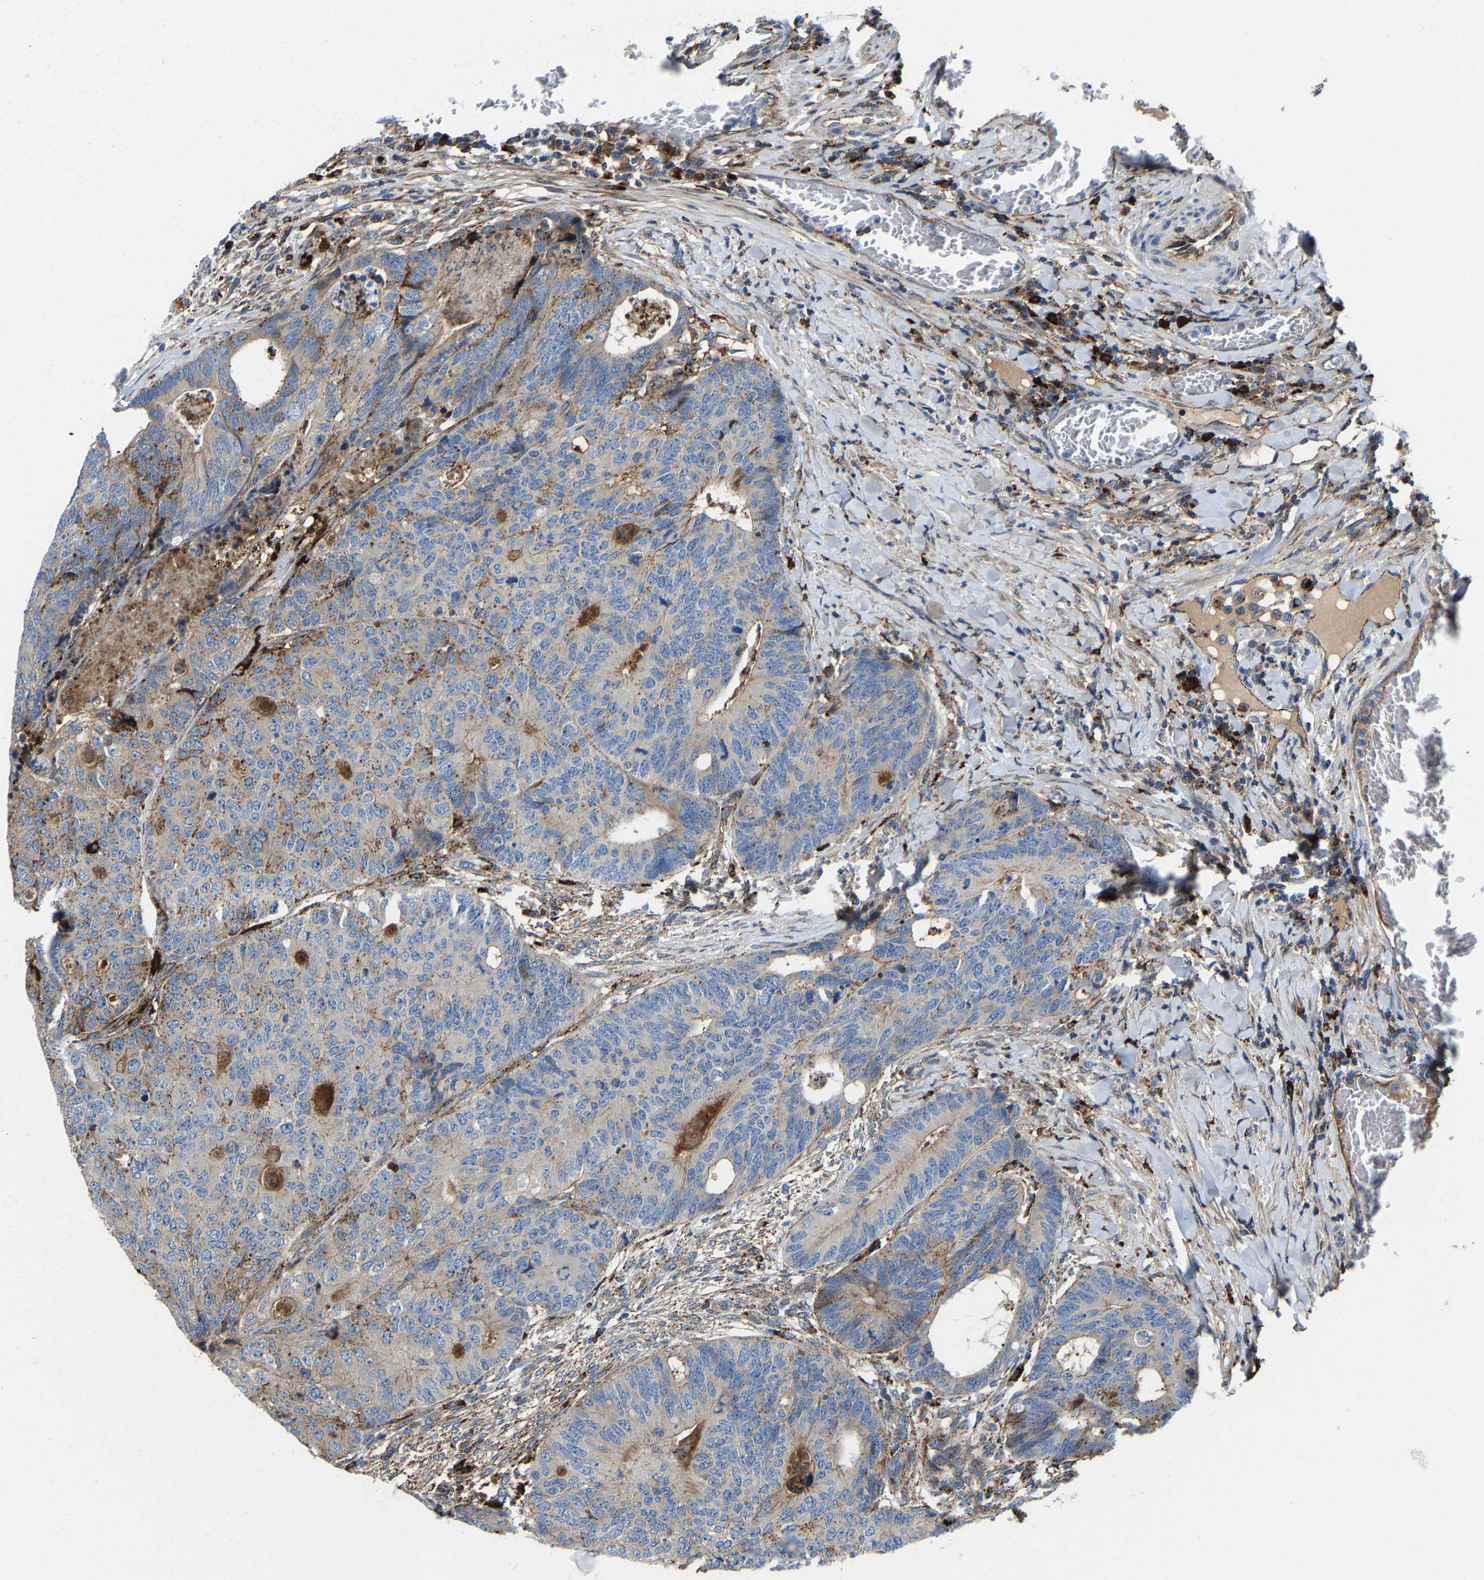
{"staining": {"intensity": "negative", "quantity": "none", "location": "none"}, "tissue": "colorectal cancer", "cell_type": "Tumor cells", "image_type": "cancer", "snomed": [{"axis": "morphology", "description": "Adenocarcinoma, NOS"}, {"axis": "topography", "description": "Colon"}], "caption": "There is no significant staining in tumor cells of adenocarcinoma (colorectal).", "gene": "DPP7", "patient": {"sex": "female", "age": 67}}